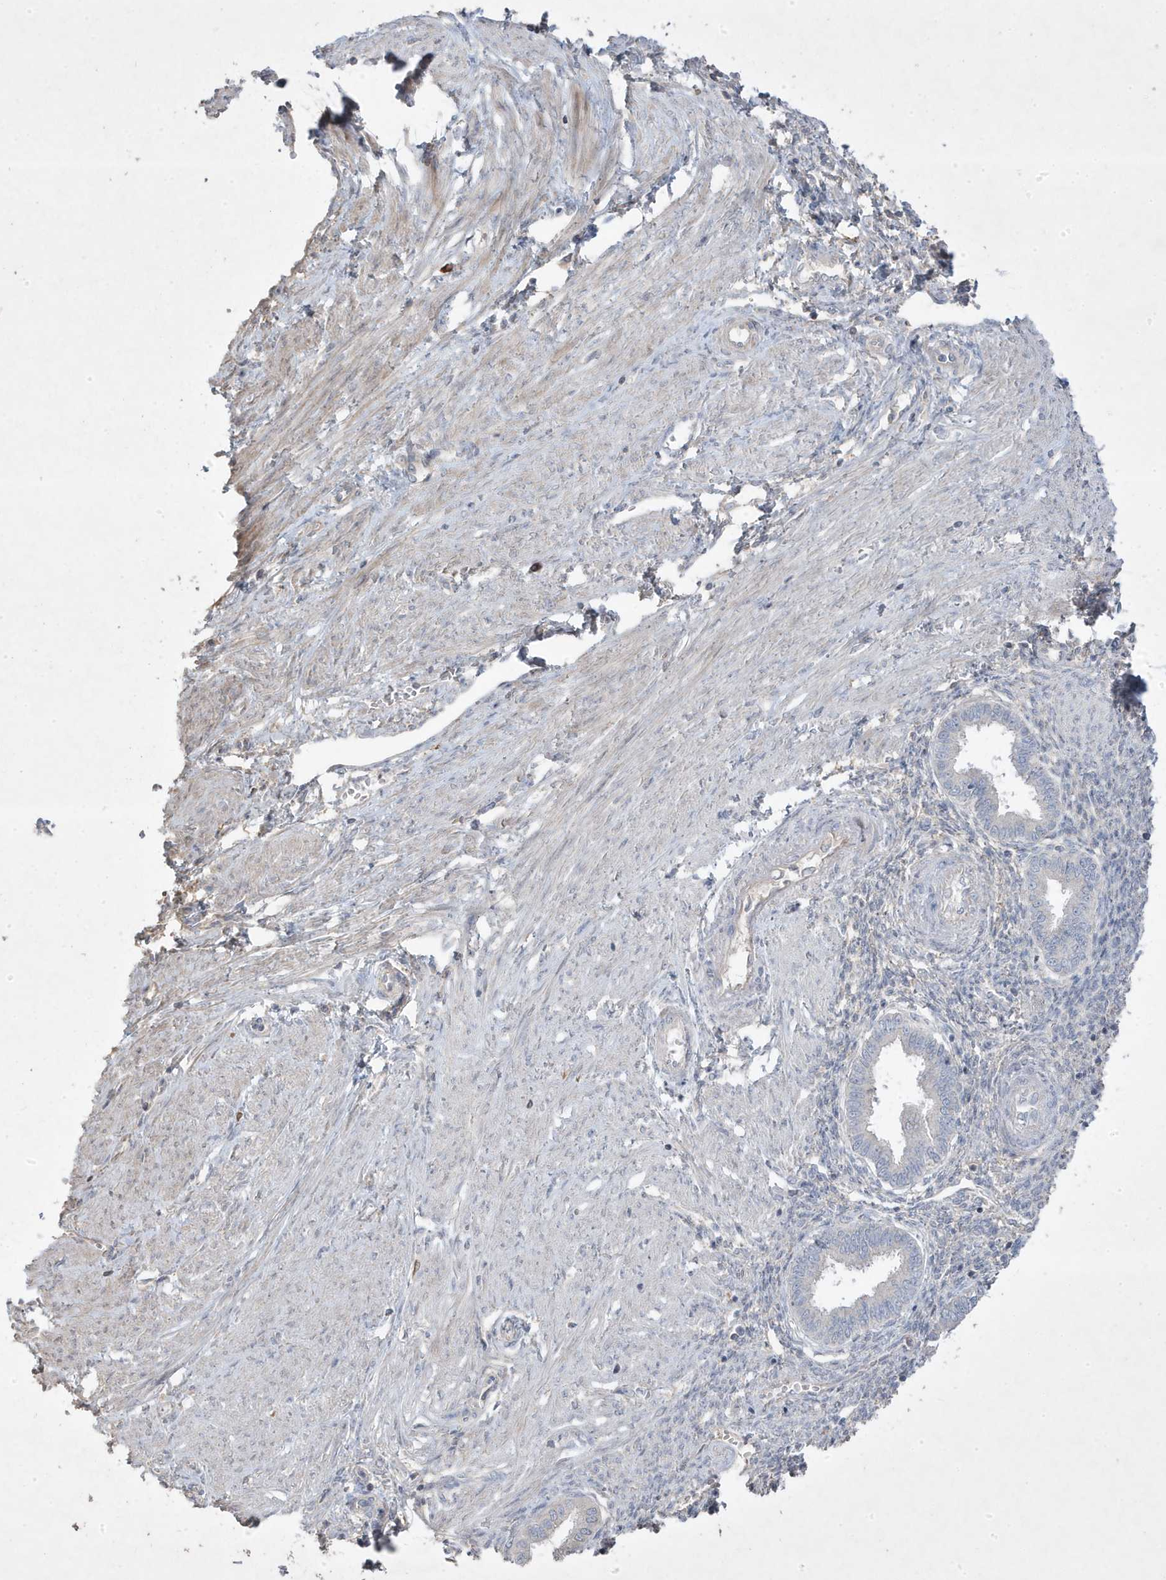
{"staining": {"intensity": "negative", "quantity": "none", "location": "none"}, "tissue": "endometrium", "cell_type": "Cells in endometrial stroma", "image_type": "normal", "snomed": [{"axis": "morphology", "description": "Normal tissue, NOS"}, {"axis": "topography", "description": "Endometrium"}], "caption": "A high-resolution histopathology image shows immunohistochemistry (IHC) staining of normal endometrium, which reveals no significant staining in cells in endometrial stroma.", "gene": "RGL4", "patient": {"sex": "female", "age": 33}}